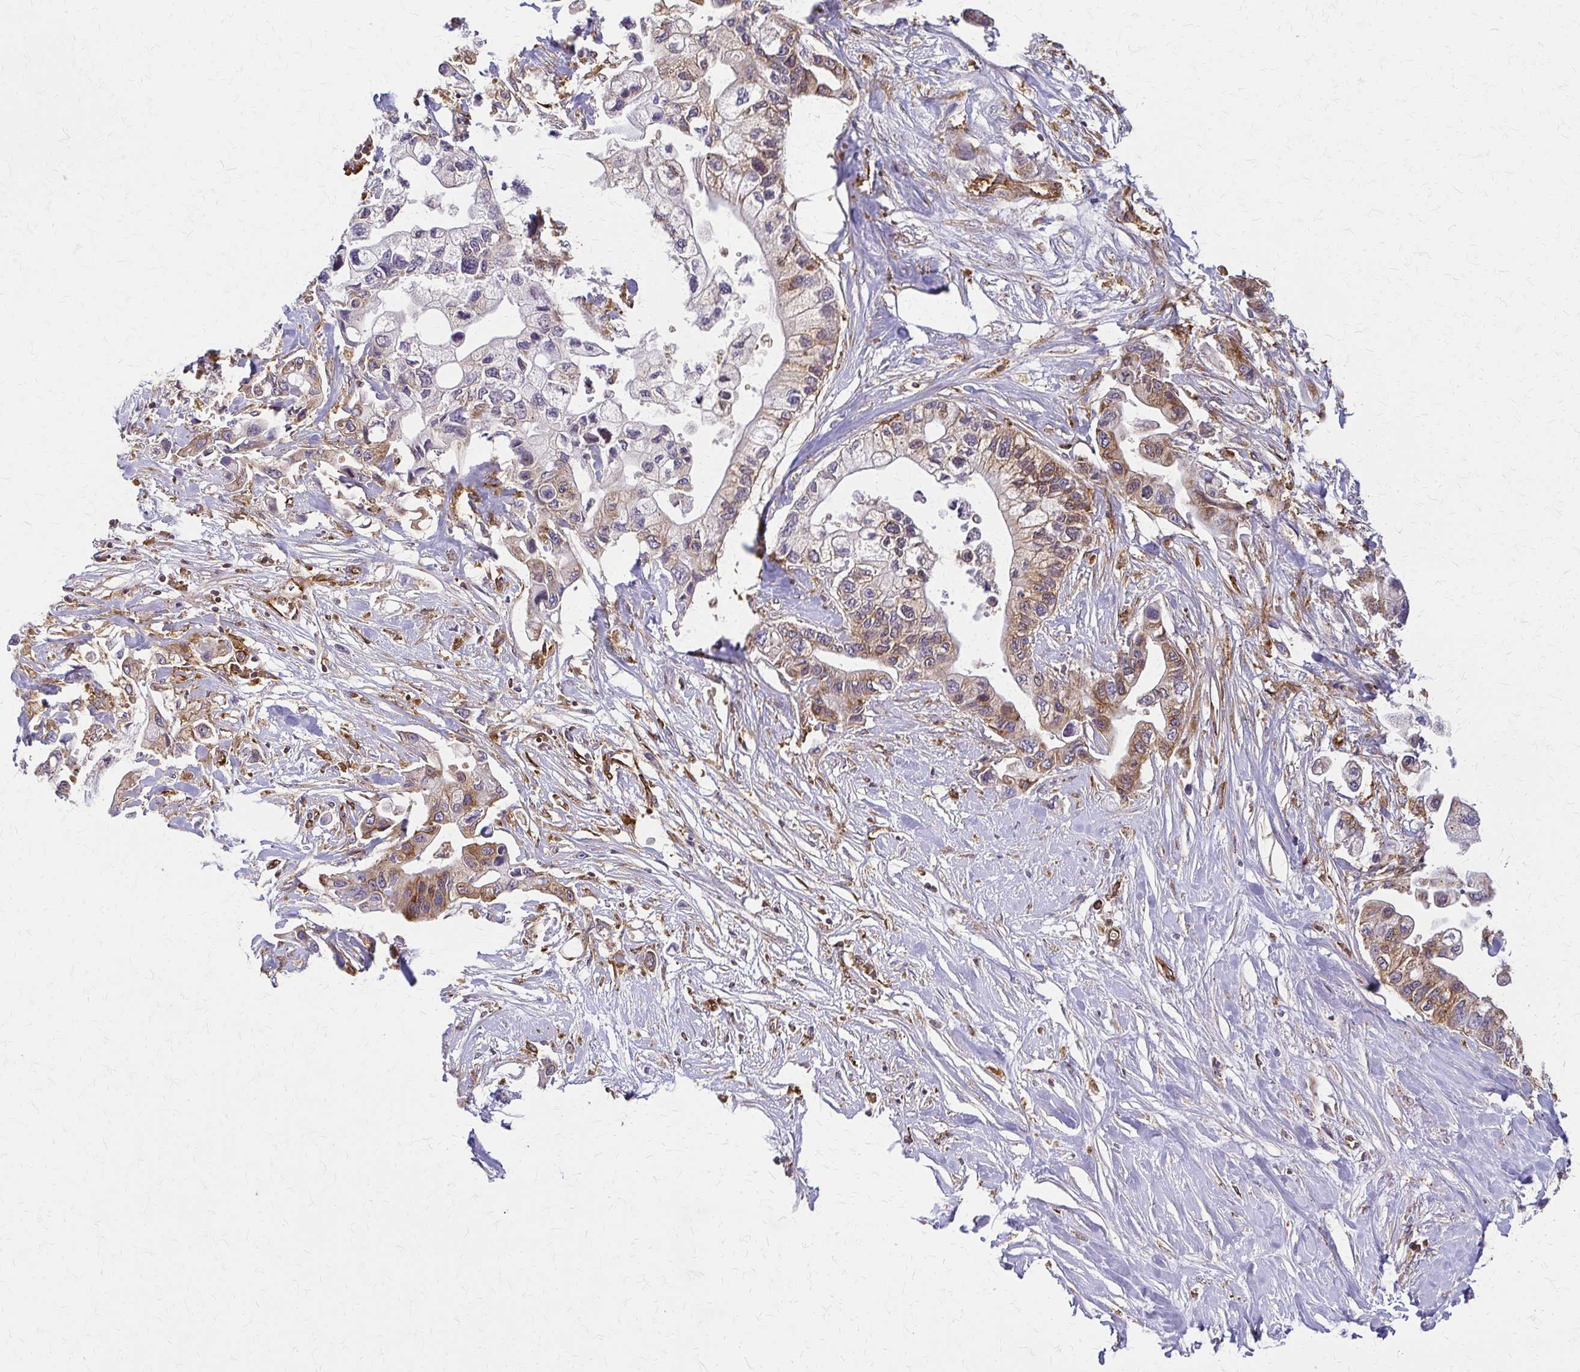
{"staining": {"intensity": "moderate", "quantity": "25%-75%", "location": "cytoplasmic/membranous"}, "tissue": "pancreatic cancer", "cell_type": "Tumor cells", "image_type": "cancer", "snomed": [{"axis": "morphology", "description": "Adenocarcinoma, NOS"}, {"axis": "topography", "description": "Pancreas"}], "caption": "Tumor cells exhibit medium levels of moderate cytoplasmic/membranous expression in about 25%-75% of cells in adenocarcinoma (pancreatic).", "gene": "WASF2", "patient": {"sex": "male", "age": 61}}